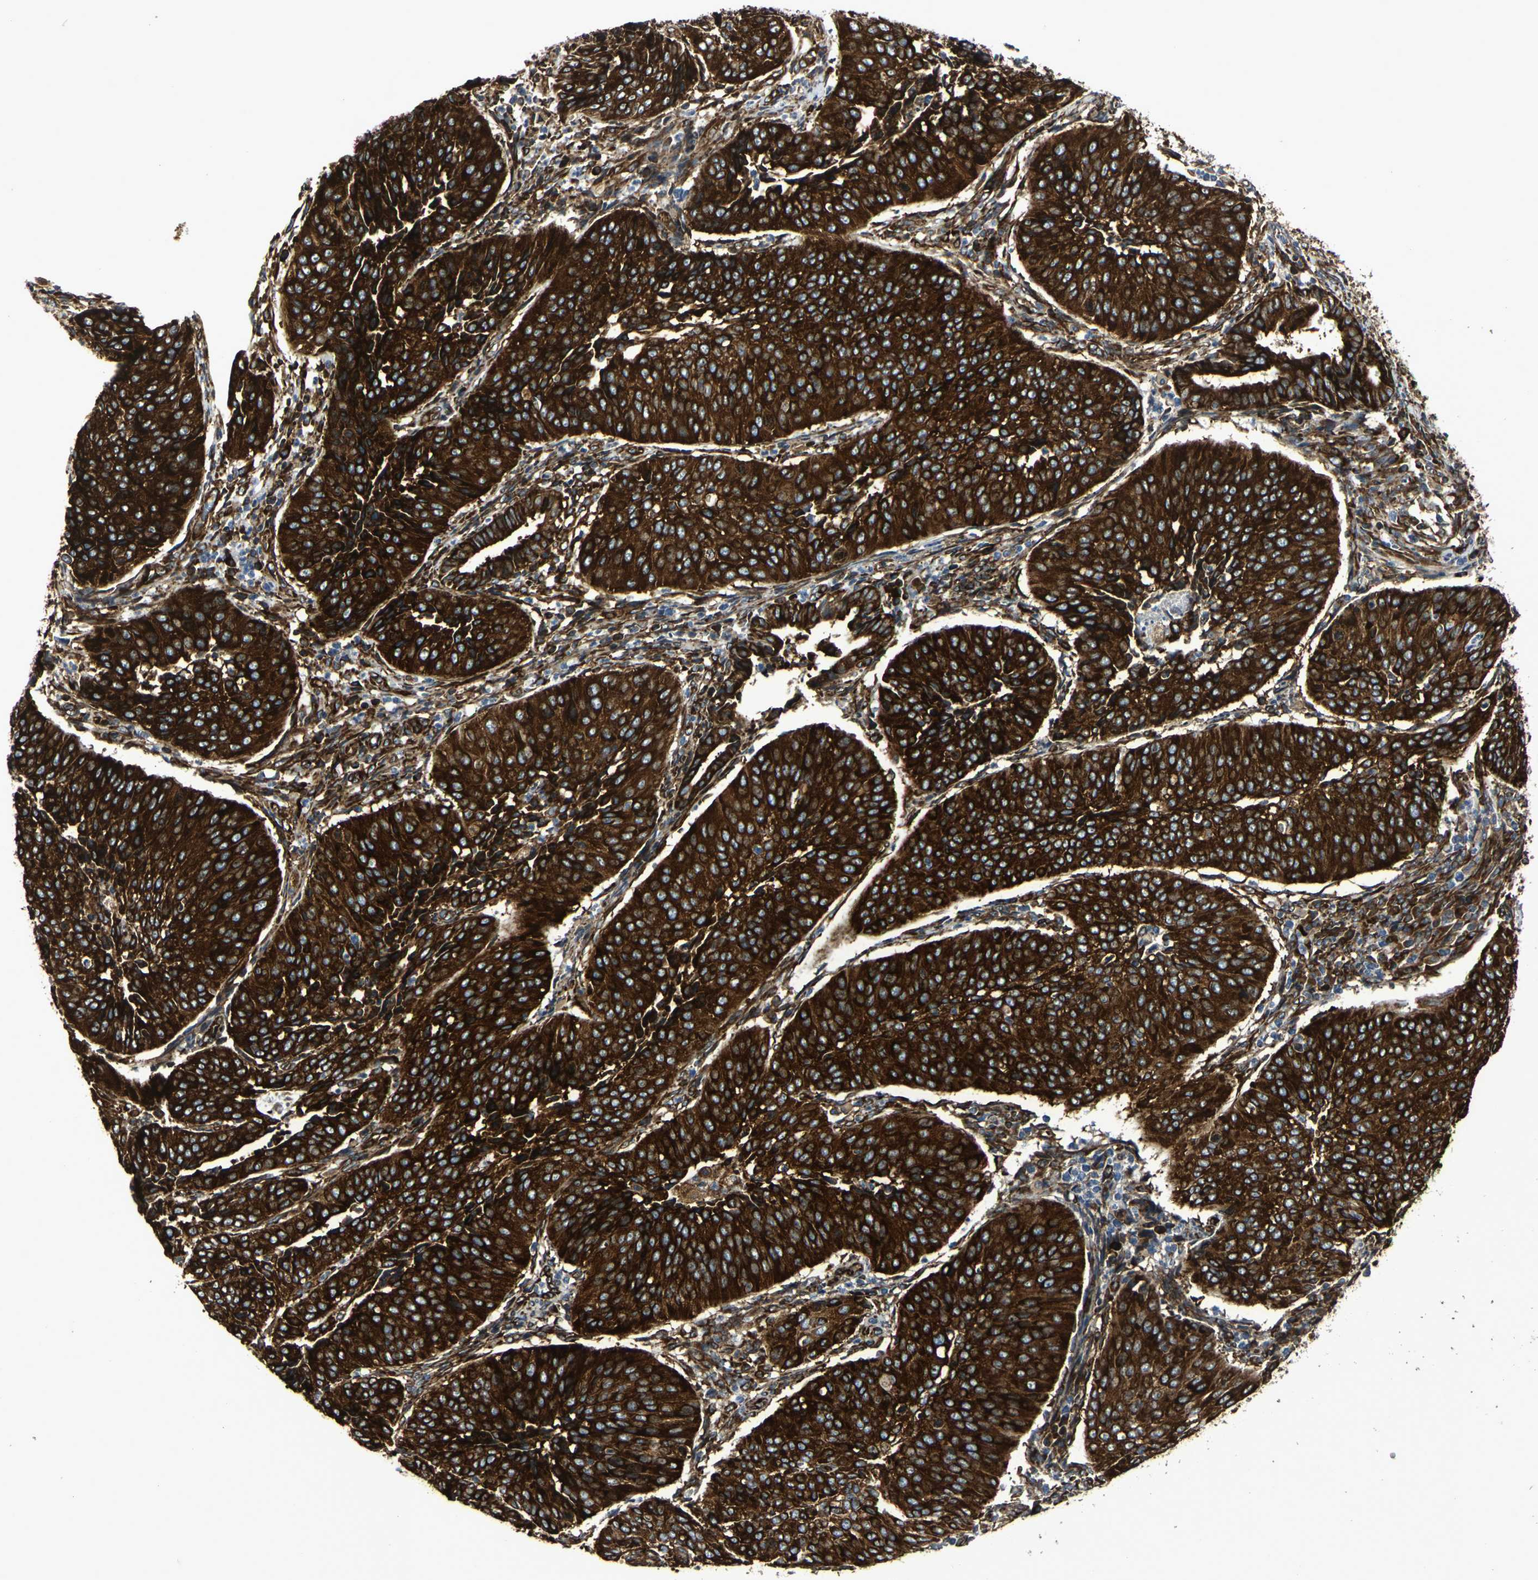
{"staining": {"intensity": "strong", "quantity": ">75%", "location": "cytoplasmic/membranous"}, "tissue": "cervical cancer", "cell_type": "Tumor cells", "image_type": "cancer", "snomed": [{"axis": "morphology", "description": "Normal tissue, NOS"}, {"axis": "morphology", "description": "Squamous cell carcinoma, NOS"}, {"axis": "topography", "description": "Cervix"}], "caption": "Protein positivity by immunohistochemistry (IHC) reveals strong cytoplasmic/membranous staining in about >75% of tumor cells in cervical cancer (squamous cell carcinoma).", "gene": "MARCHF2", "patient": {"sex": "female", "age": 39}}